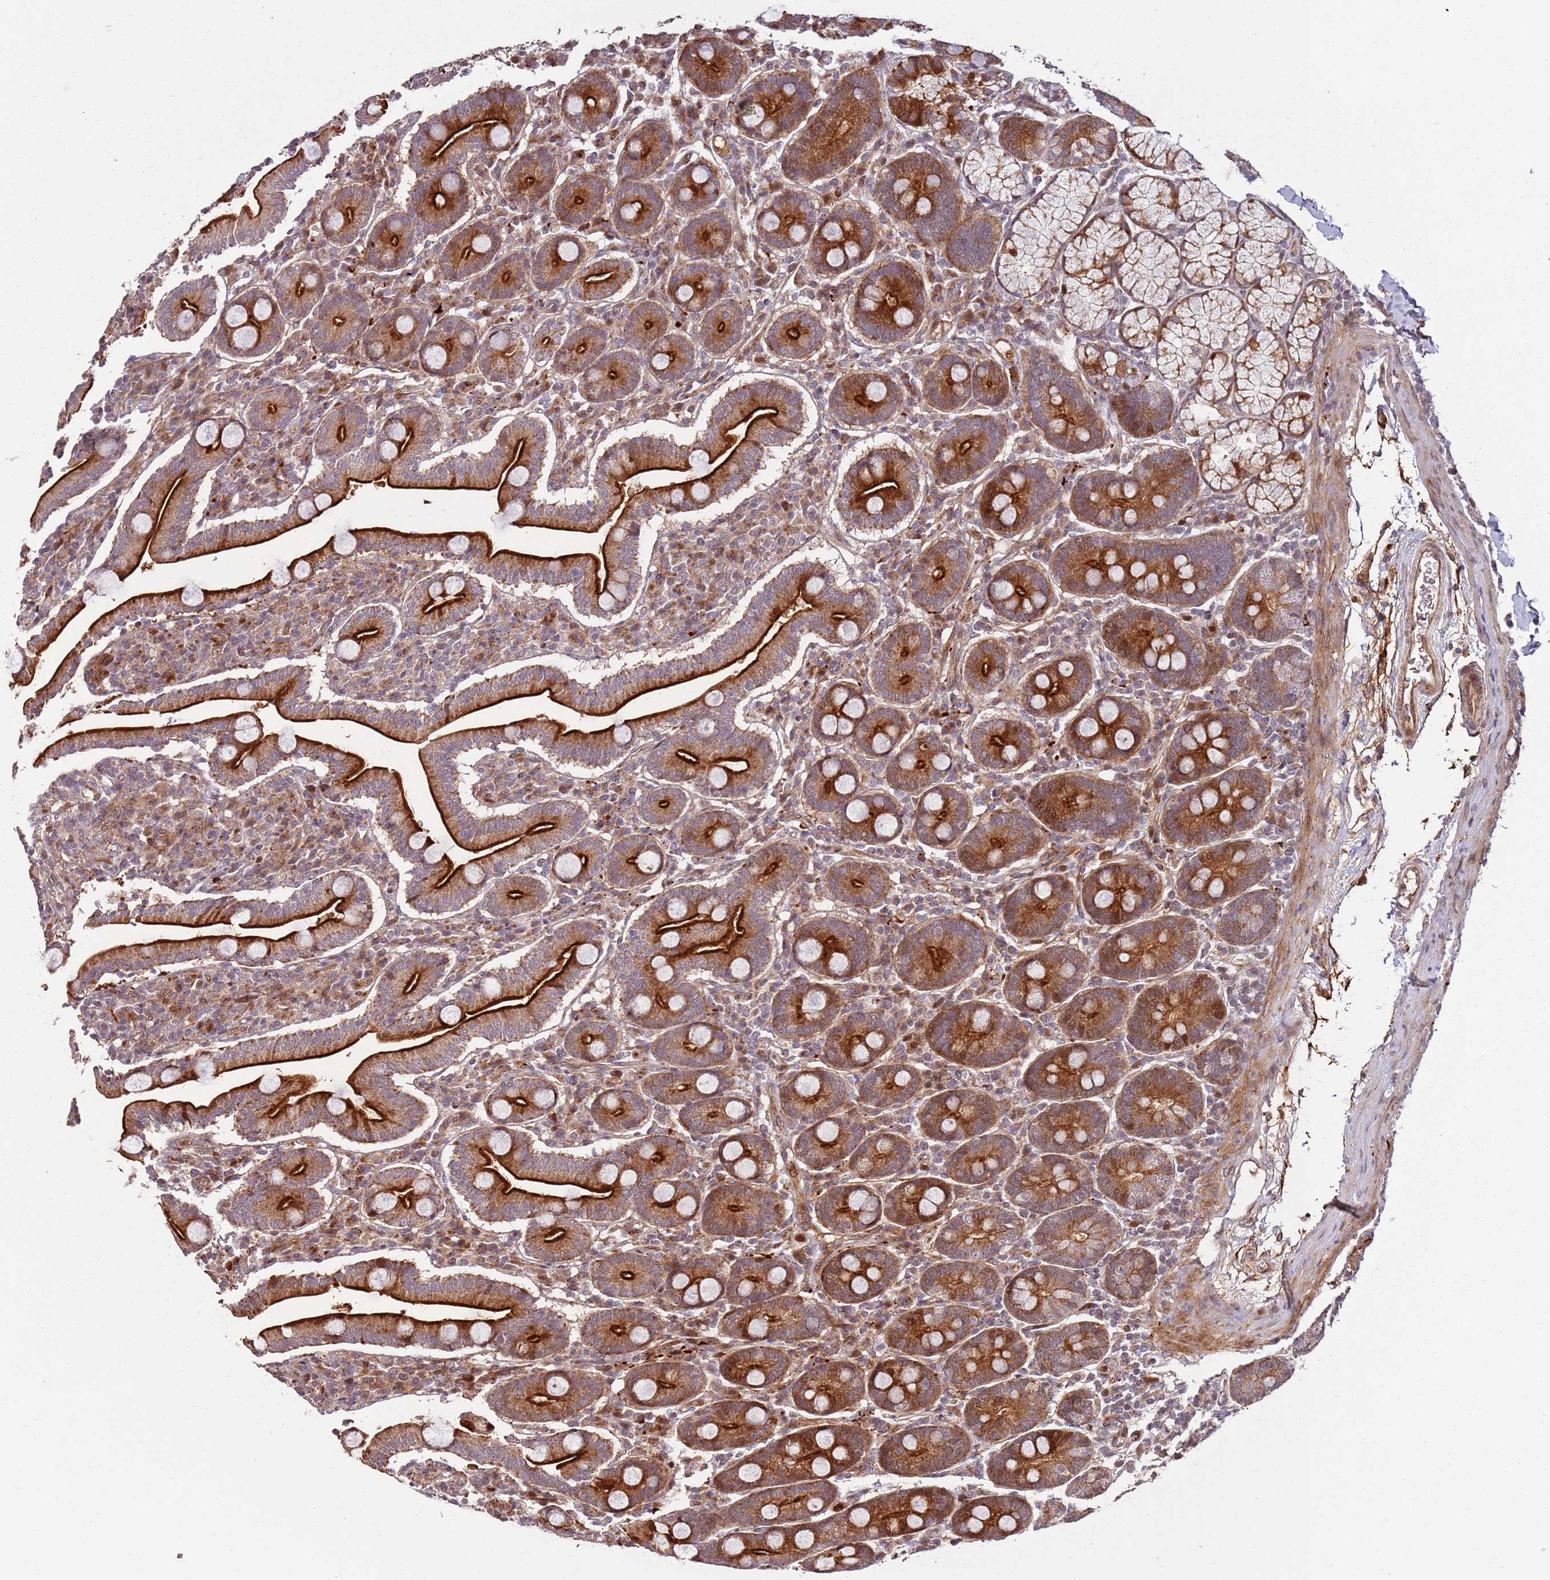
{"staining": {"intensity": "strong", "quantity": ">75%", "location": "cytoplasmic/membranous"}, "tissue": "duodenum", "cell_type": "Glandular cells", "image_type": "normal", "snomed": [{"axis": "morphology", "description": "Normal tissue, NOS"}, {"axis": "topography", "description": "Duodenum"}], "caption": "This micrograph reveals unremarkable duodenum stained with immunohistochemistry (IHC) to label a protein in brown. The cytoplasmic/membranous of glandular cells show strong positivity for the protein. Nuclei are counter-stained blue.", "gene": "RHBDL1", "patient": {"sex": "male", "age": 35}}